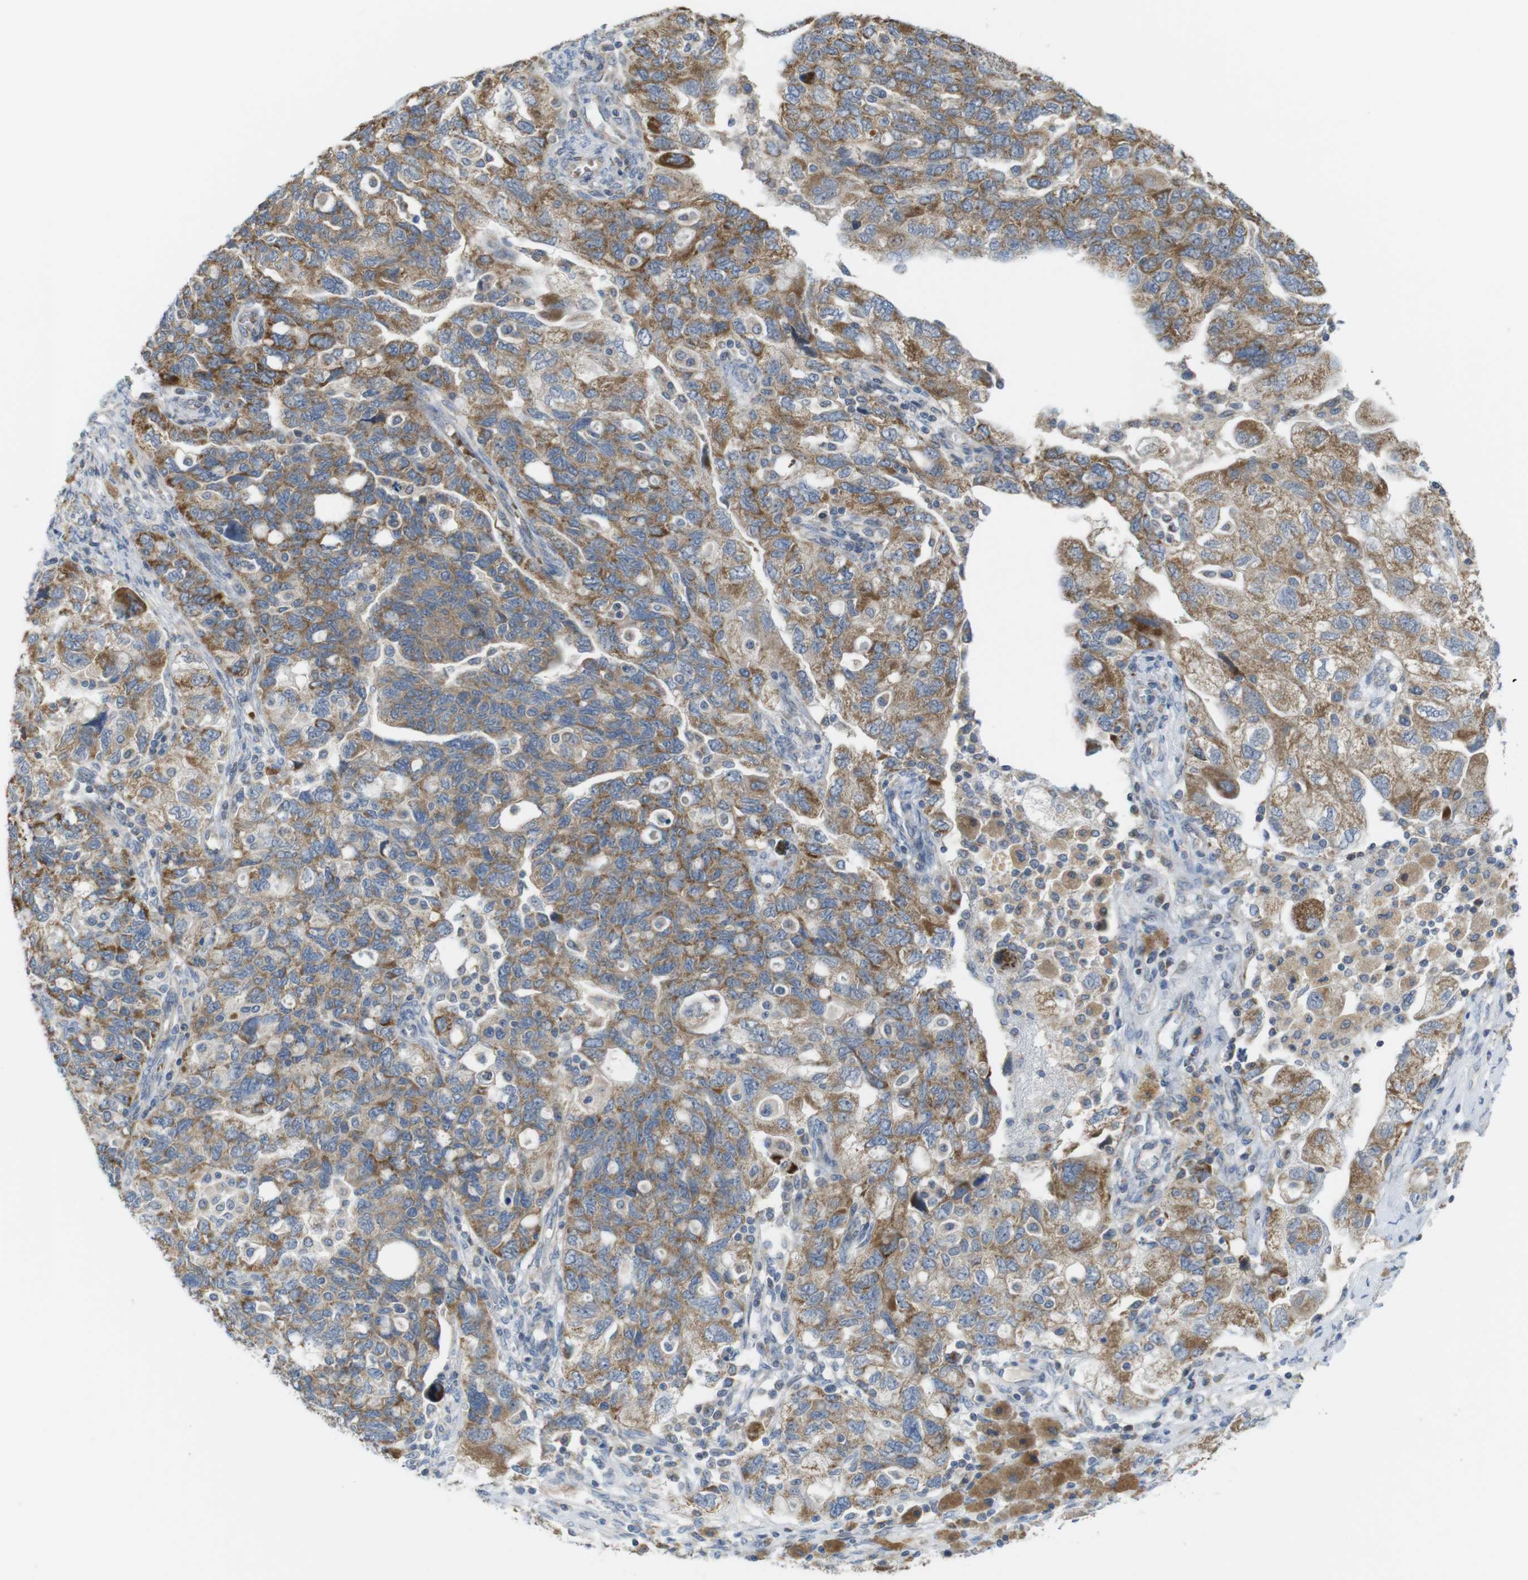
{"staining": {"intensity": "moderate", "quantity": "25%-75%", "location": "cytoplasmic/membranous"}, "tissue": "ovarian cancer", "cell_type": "Tumor cells", "image_type": "cancer", "snomed": [{"axis": "morphology", "description": "Carcinoma, NOS"}, {"axis": "morphology", "description": "Cystadenocarcinoma, serous, NOS"}, {"axis": "topography", "description": "Ovary"}], "caption": "Immunohistochemistry of ovarian cancer (serous cystadenocarcinoma) displays medium levels of moderate cytoplasmic/membranous staining in approximately 25%-75% of tumor cells. (Stains: DAB (3,3'-diaminobenzidine) in brown, nuclei in blue, Microscopy: brightfield microscopy at high magnification).", "gene": "MARCHF1", "patient": {"sex": "female", "age": 69}}